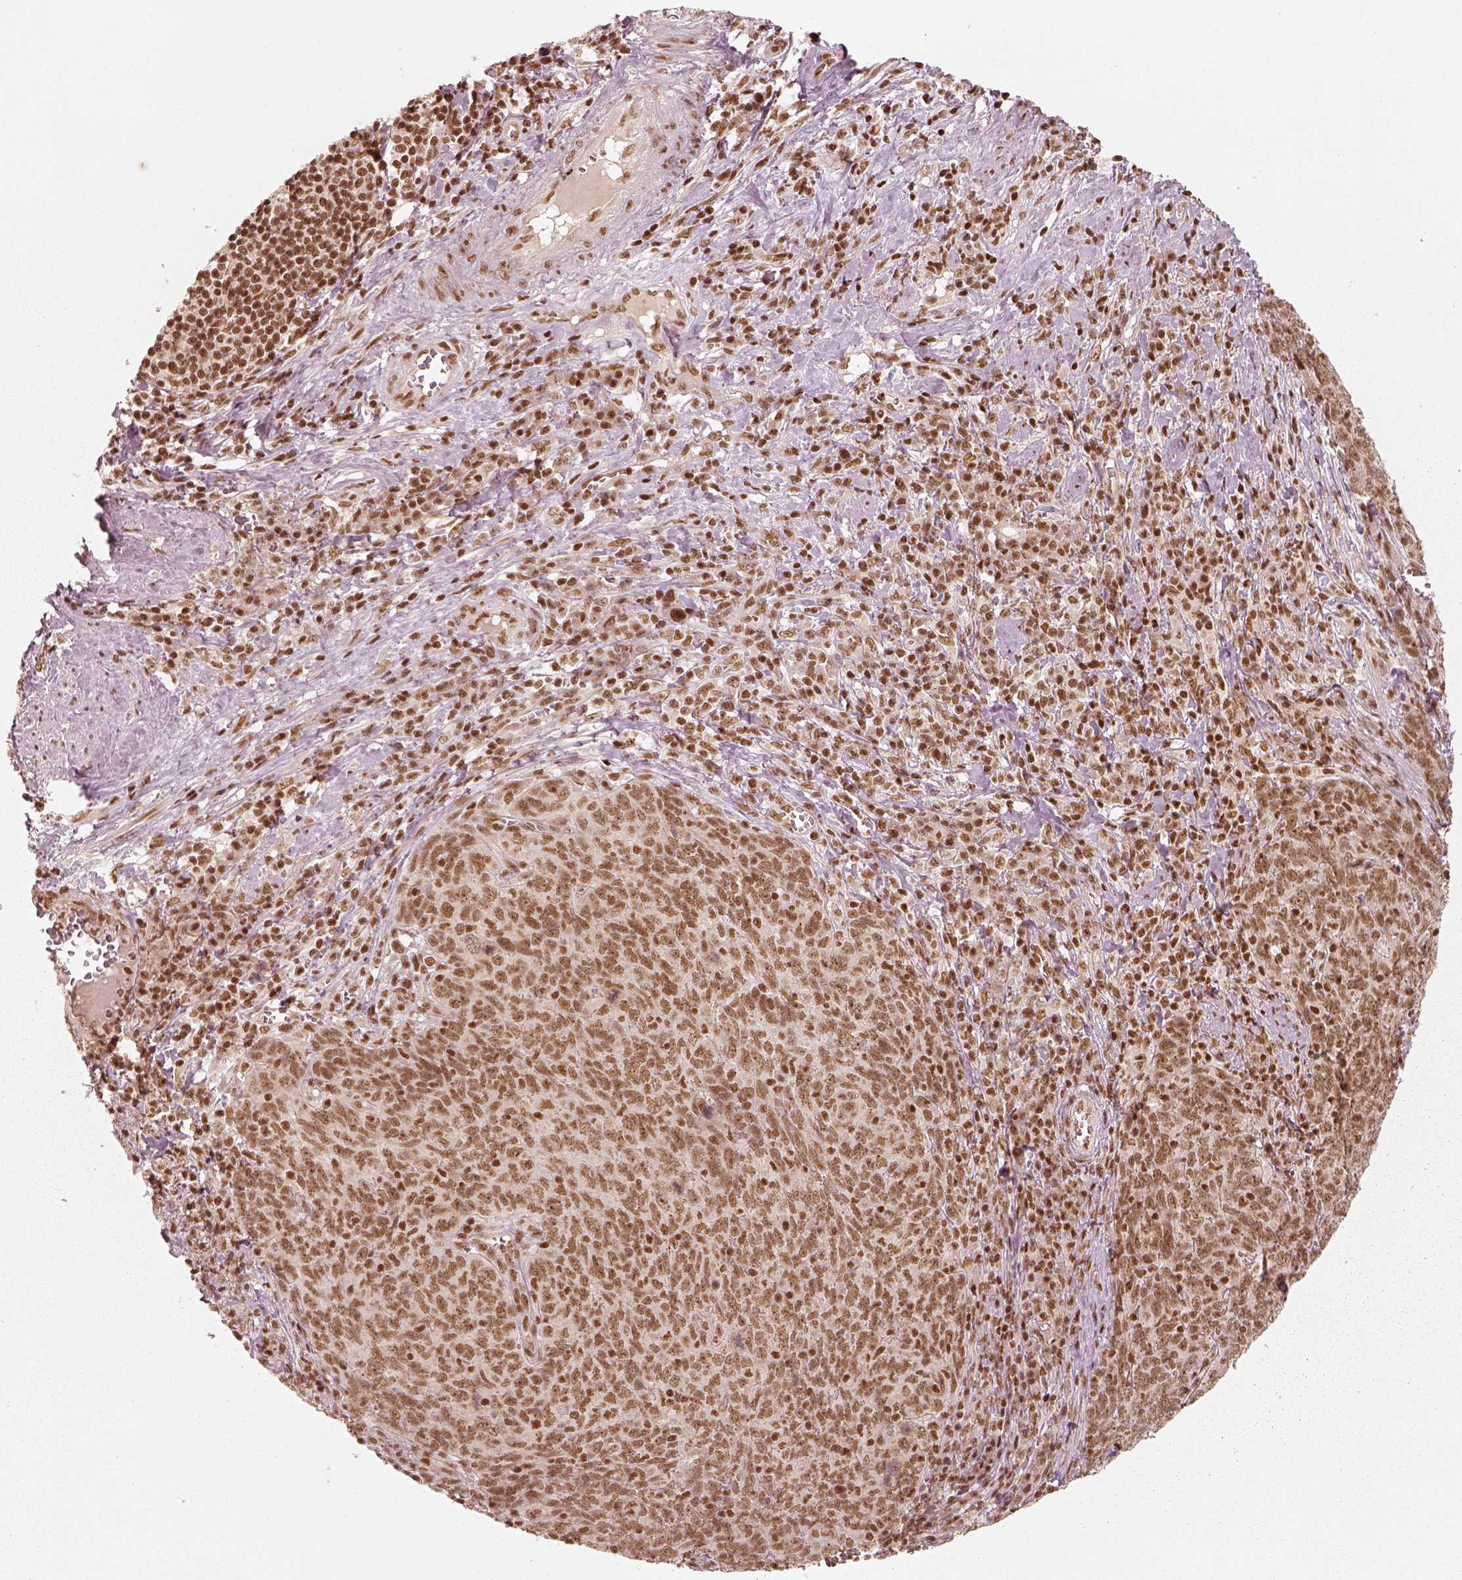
{"staining": {"intensity": "moderate", "quantity": ">75%", "location": "nuclear"}, "tissue": "skin cancer", "cell_type": "Tumor cells", "image_type": "cancer", "snomed": [{"axis": "morphology", "description": "Squamous cell carcinoma, NOS"}, {"axis": "topography", "description": "Skin"}, {"axis": "topography", "description": "Anal"}], "caption": "The photomicrograph demonstrates staining of skin cancer (squamous cell carcinoma), revealing moderate nuclear protein staining (brown color) within tumor cells.", "gene": "GMEB2", "patient": {"sex": "female", "age": 51}}